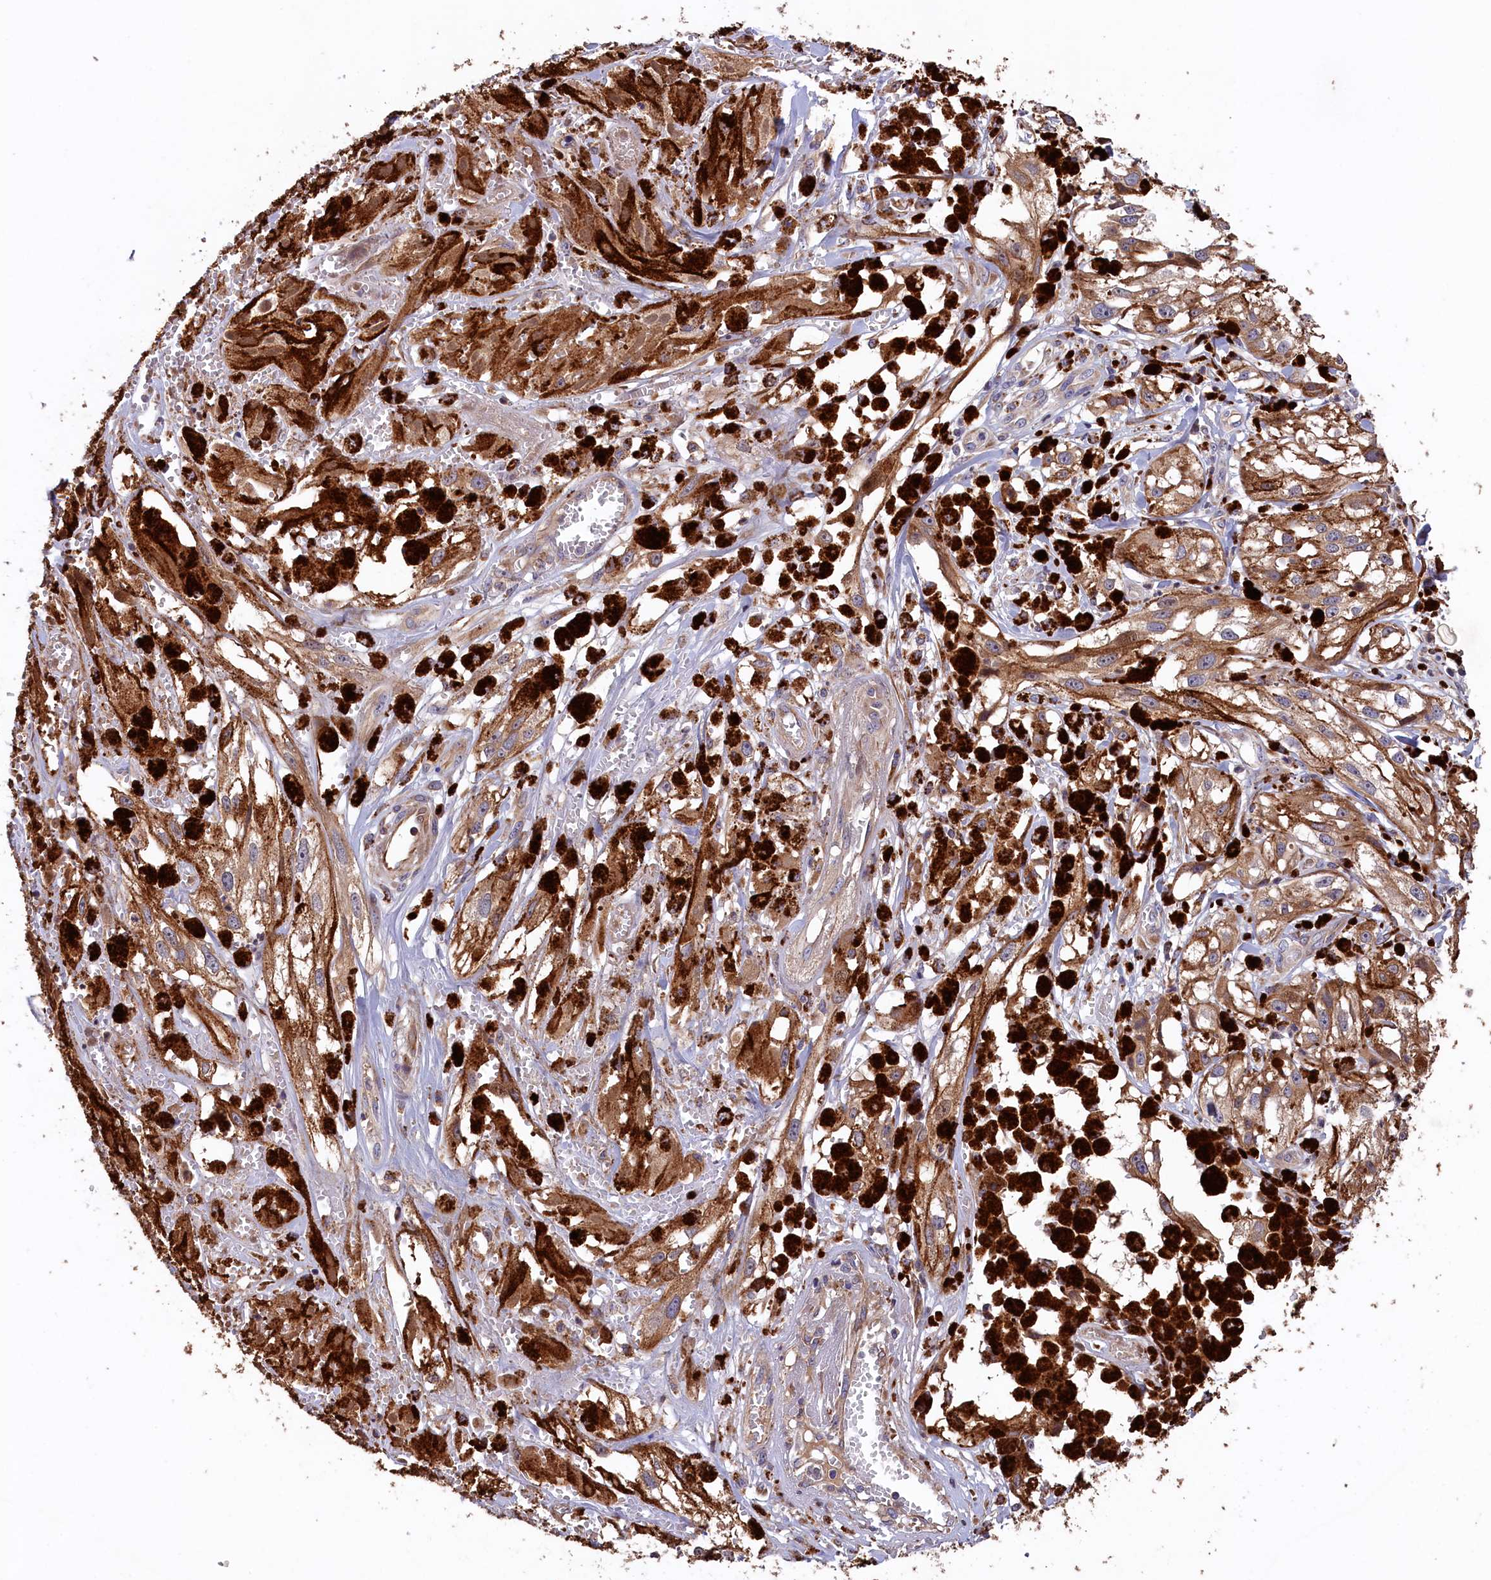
{"staining": {"intensity": "moderate", "quantity": ">75%", "location": "cytoplasmic/membranous"}, "tissue": "melanoma", "cell_type": "Tumor cells", "image_type": "cancer", "snomed": [{"axis": "morphology", "description": "Malignant melanoma, NOS"}, {"axis": "topography", "description": "Skin"}], "caption": "Moderate cytoplasmic/membranous protein staining is appreciated in approximately >75% of tumor cells in melanoma.", "gene": "GREB1L", "patient": {"sex": "male", "age": 88}}